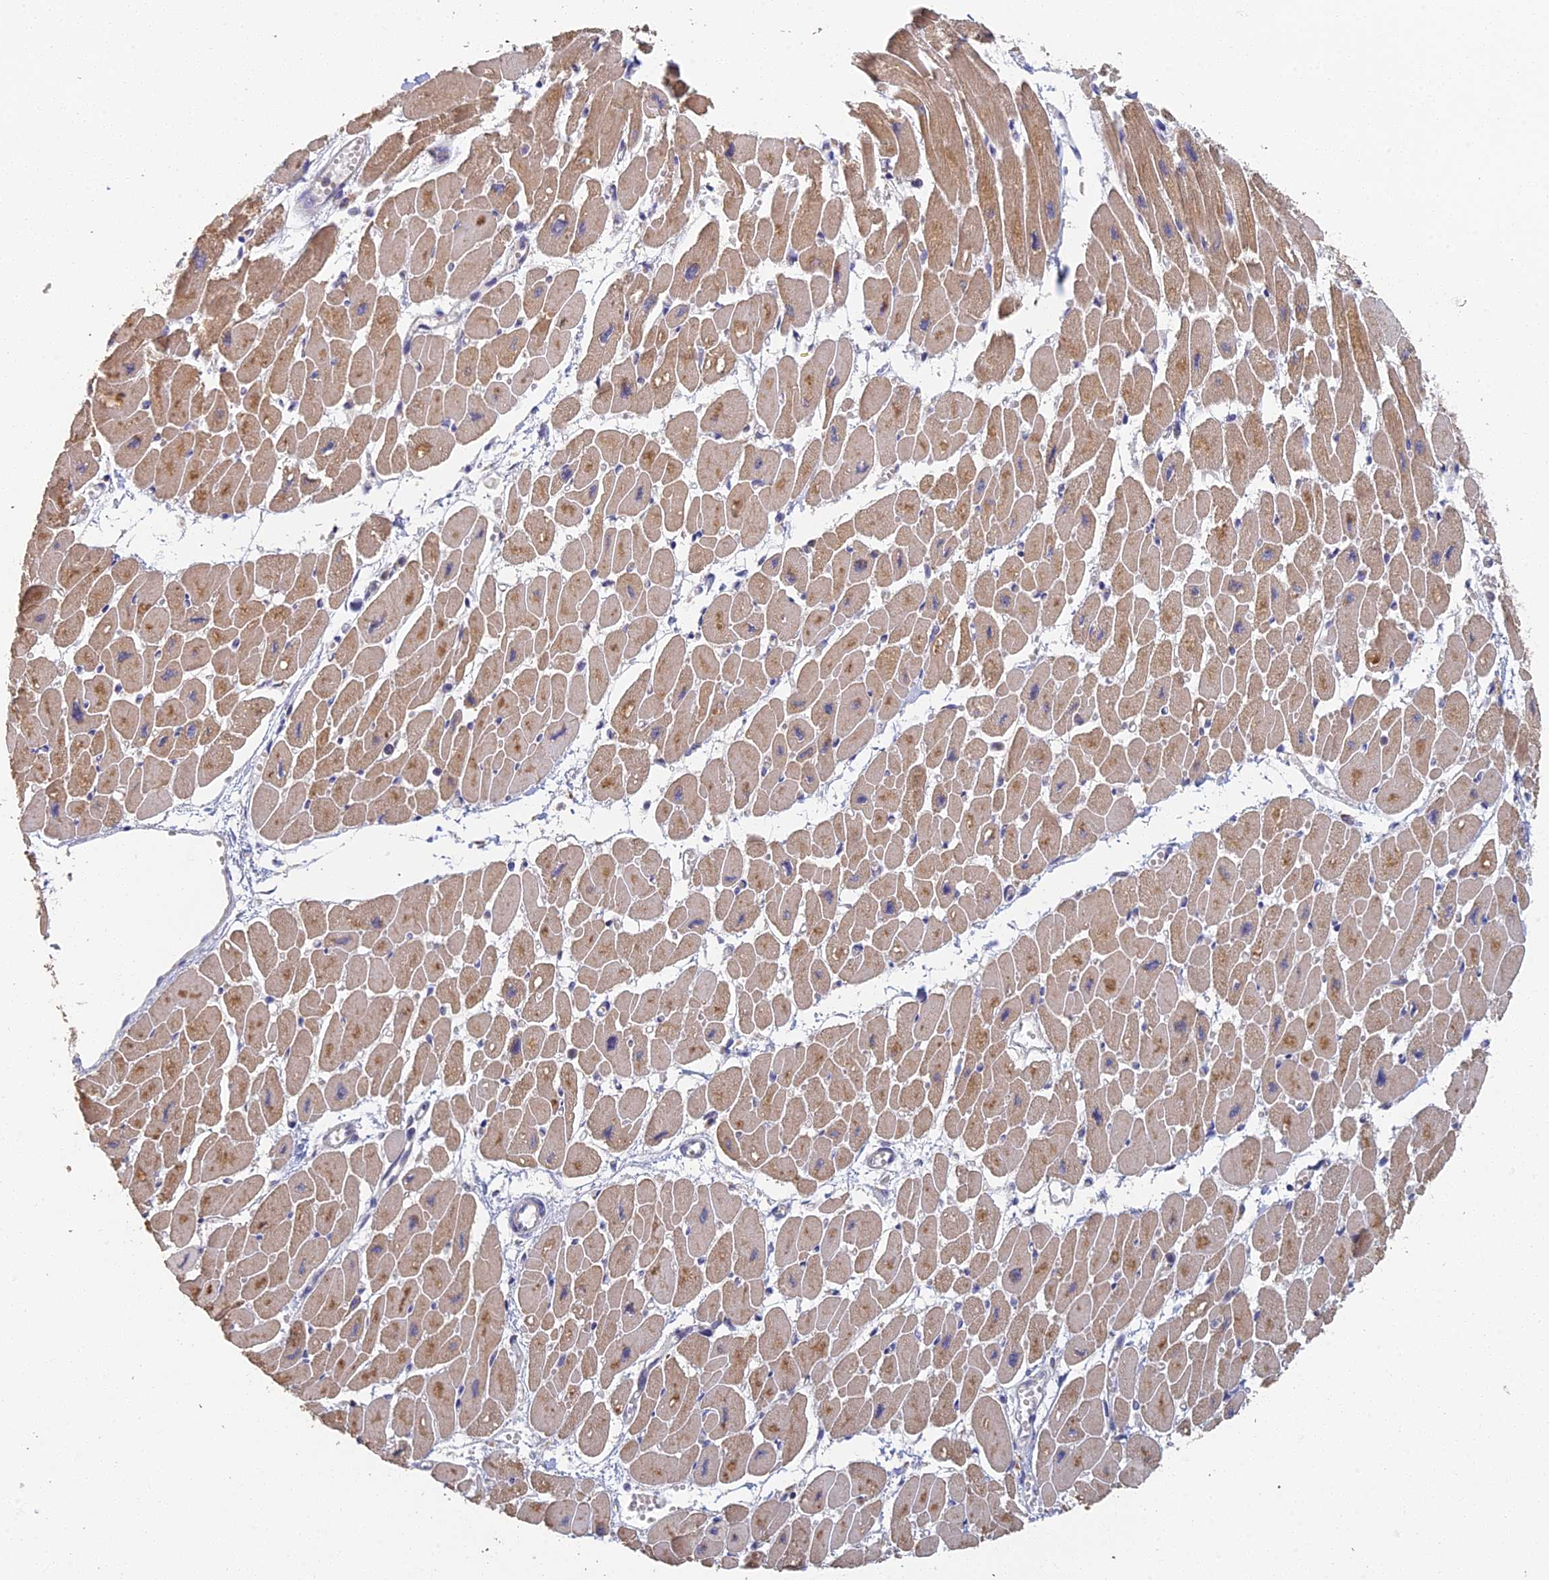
{"staining": {"intensity": "moderate", "quantity": ">75%", "location": "cytoplasmic/membranous"}, "tissue": "heart muscle", "cell_type": "Cardiomyocytes", "image_type": "normal", "snomed": [{"axis": "morphology", "description": "Normal tissue, NOS"}, {"axis": "topography", "description": "Heart"}], "caption": "DAB (3,3'-diaminobenzidine) immunohistochemical staining of benign heart muscle reveals moderate cytoplasmic/membranous protein staining in approximately >75% of cardiomyocytes.", "gene": "GPATCH1", "patient": {"sex": "female", "age": 54}}